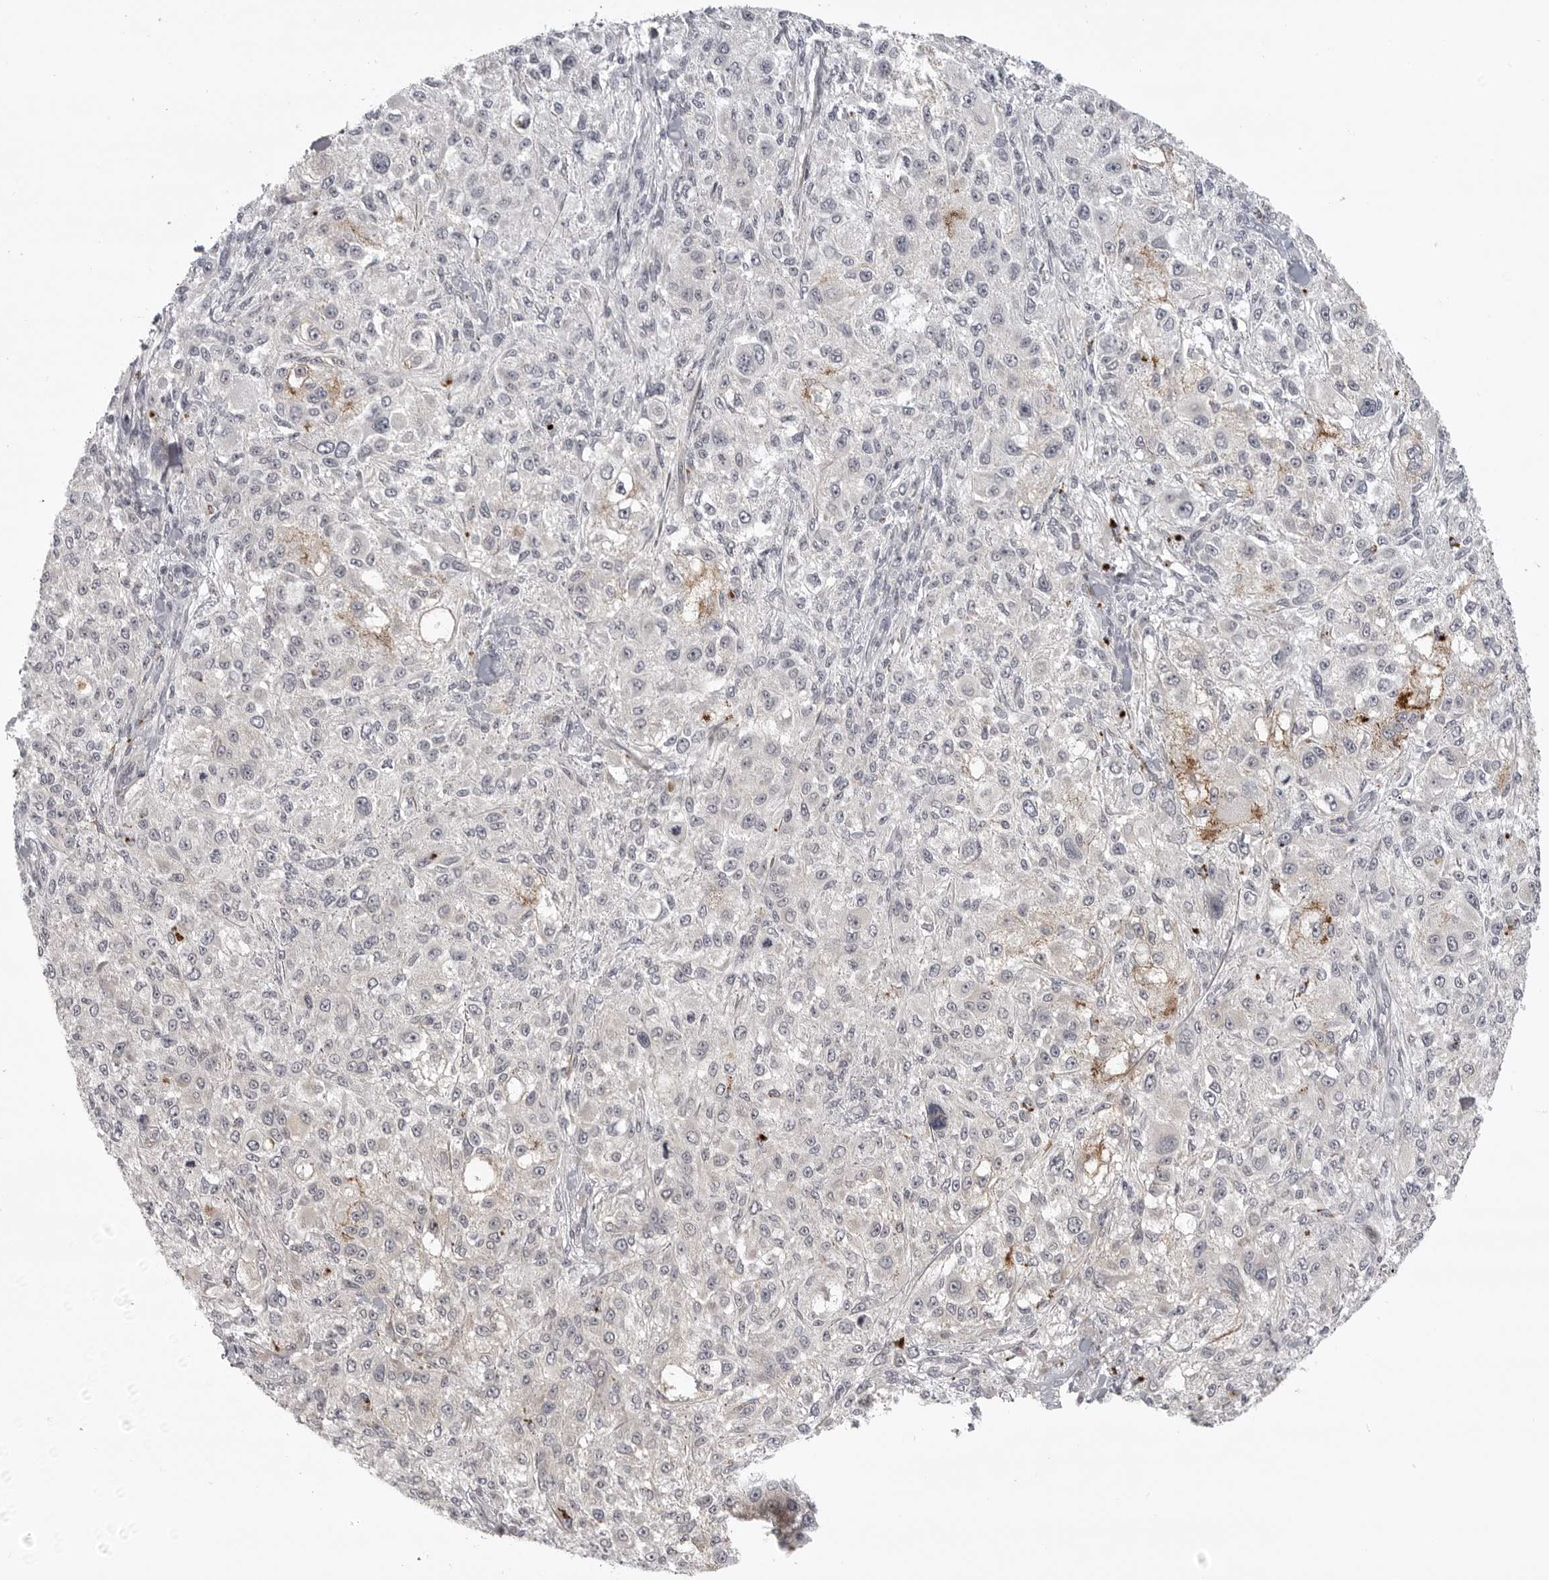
{"staining": {"intensity": "moderate", "quantity": "<25%", "location": "cytoplasmic/membranous"}, "tissue": "melanoma", "cell_type": "Tumor cells", "image_type": "cancer", "snomed": [{"axis": "morphology", "description": "Necrosis, NOS"}, {"axis": "morphology", "description": "Malignant melanoma, NOS"}, {"axis": "topography", "description": "Skin"}], "caption": "Brown immunohistochemical staining in melanoma shows moderate cytoplasmic/membranous expression in approximately <25% of tumor cells. Ihc stains the protein of interest in brown and the nuclei are stained blue.", "gene": "CD300LD", "patient": {"sex": "female", "age": 87}}